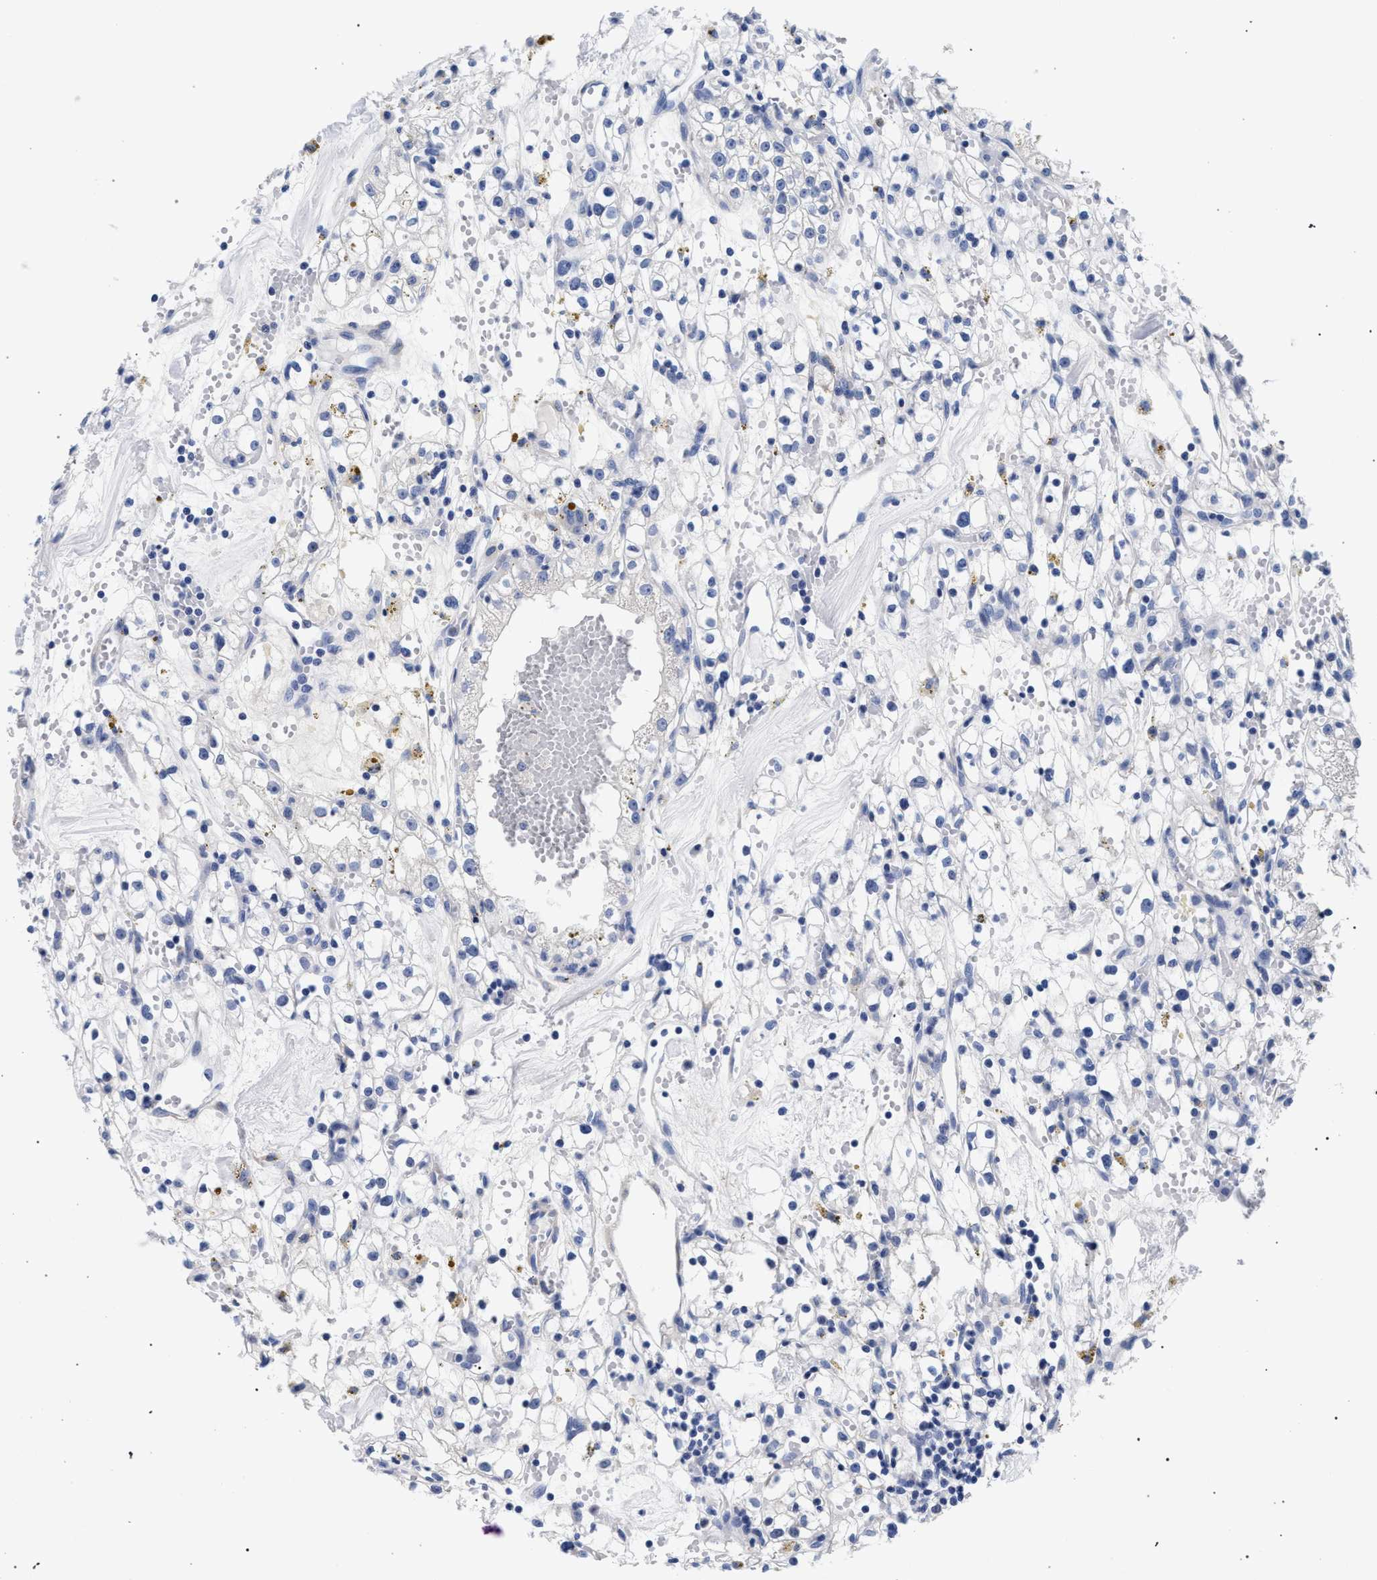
{"staining": {"intensity": "negative", "quantity": "none", "location": "none"}, "tissue": "renal cancer", "cell_type": "Tumor cells", "image_type": "cancer", "snomed": [{"axis": "morphology", "description": "Adenocarcinoma, NOS"}, {"axis": "topography", "description": "Kidney"}], "caption": "Protein analysis of renal adenocarcinoma demonstrates no significant positivity in tumor cells.", "gene": "AKAP4", "patient": {"sex": "male", "age": 56}}